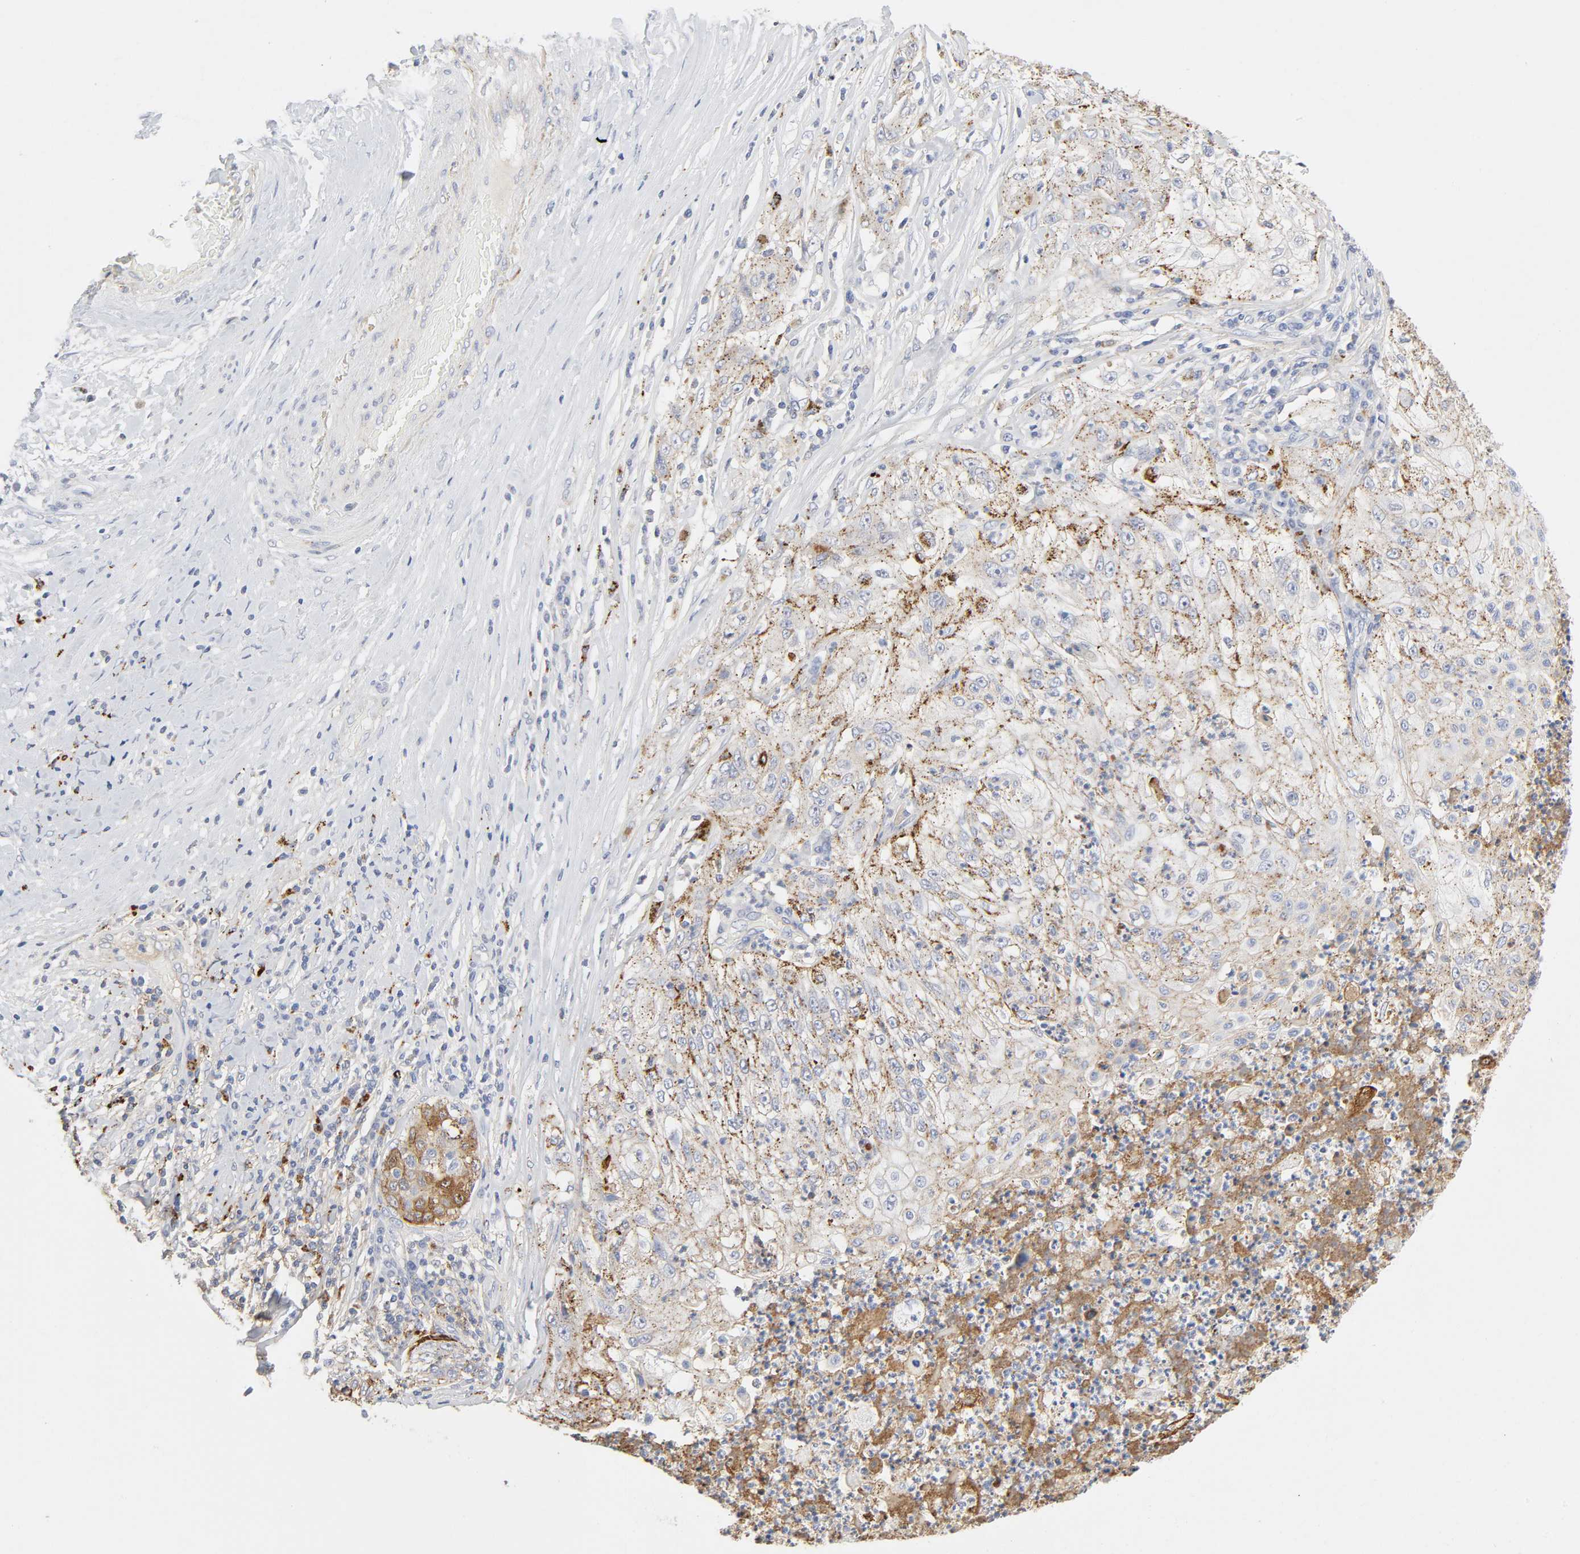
{"staining": {"intensity": "moderate", "quantity": "25%-75%", "location": "cytoplasmic/membranous"}, "tissue": "lung cancer", "cell_type": "Tumor cells", "image_type": "cancer", "snomed": [{"axis": "morphology", "description": "Inflammation, NOS"}, {"axis": "morphology", "description": "Squamous cell carcinoma, NOS"}, {"axis": "topography", "description": "Lymph node"}, {"axis": "topography", "description": "Soft tissue"}, {"axis": "topography", "description": "Lung"}], "caption": "Approximately 25%-75% of tumor cells in human lung cancer show moderate cytoplasmic/membranous protein positivity as visualized by brown immunohistochemical staining.", "gene": "MAGEB17", "patient": {"sex": "male", "age": 66}}